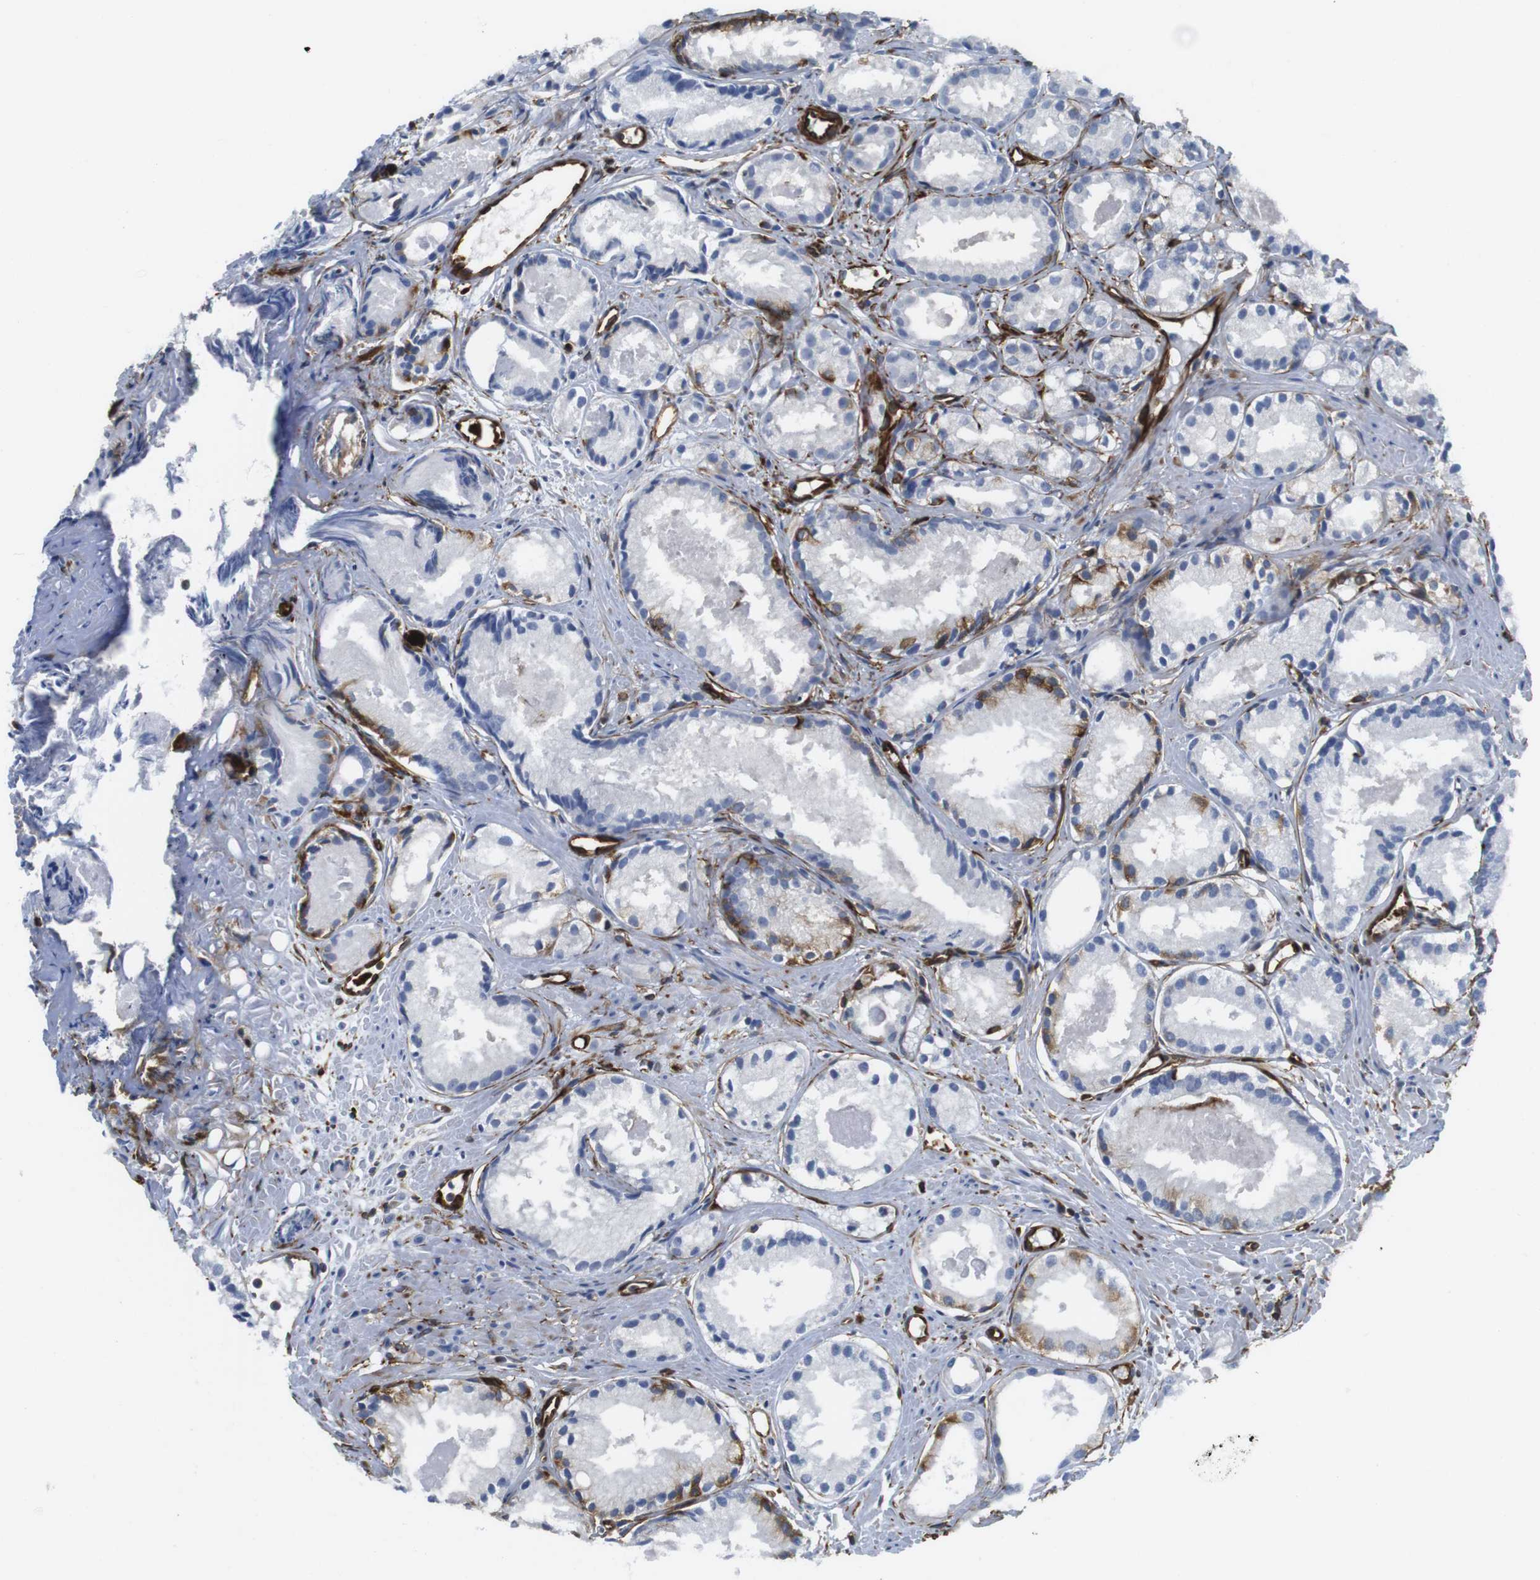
{"staining": {"intensity": "negative", "quantity": "none", "location": "none"}, "tissue": "prostate cancer", "cell_type": "Tumor cells", "image_type": "cancer", "snomed": [{"axis": "morphology", "description": "Adenocarcinoma, Low grade"}, {"axis": "topography", "description": "Prostate"}], "caption": "Prostate adenocarcinoma (low-grade) was stained to show a protein in brown. There is no significant positivity in tumor cells.", "gene": "RALGPS1", "patient": {"sex": "male", "age": 72}}